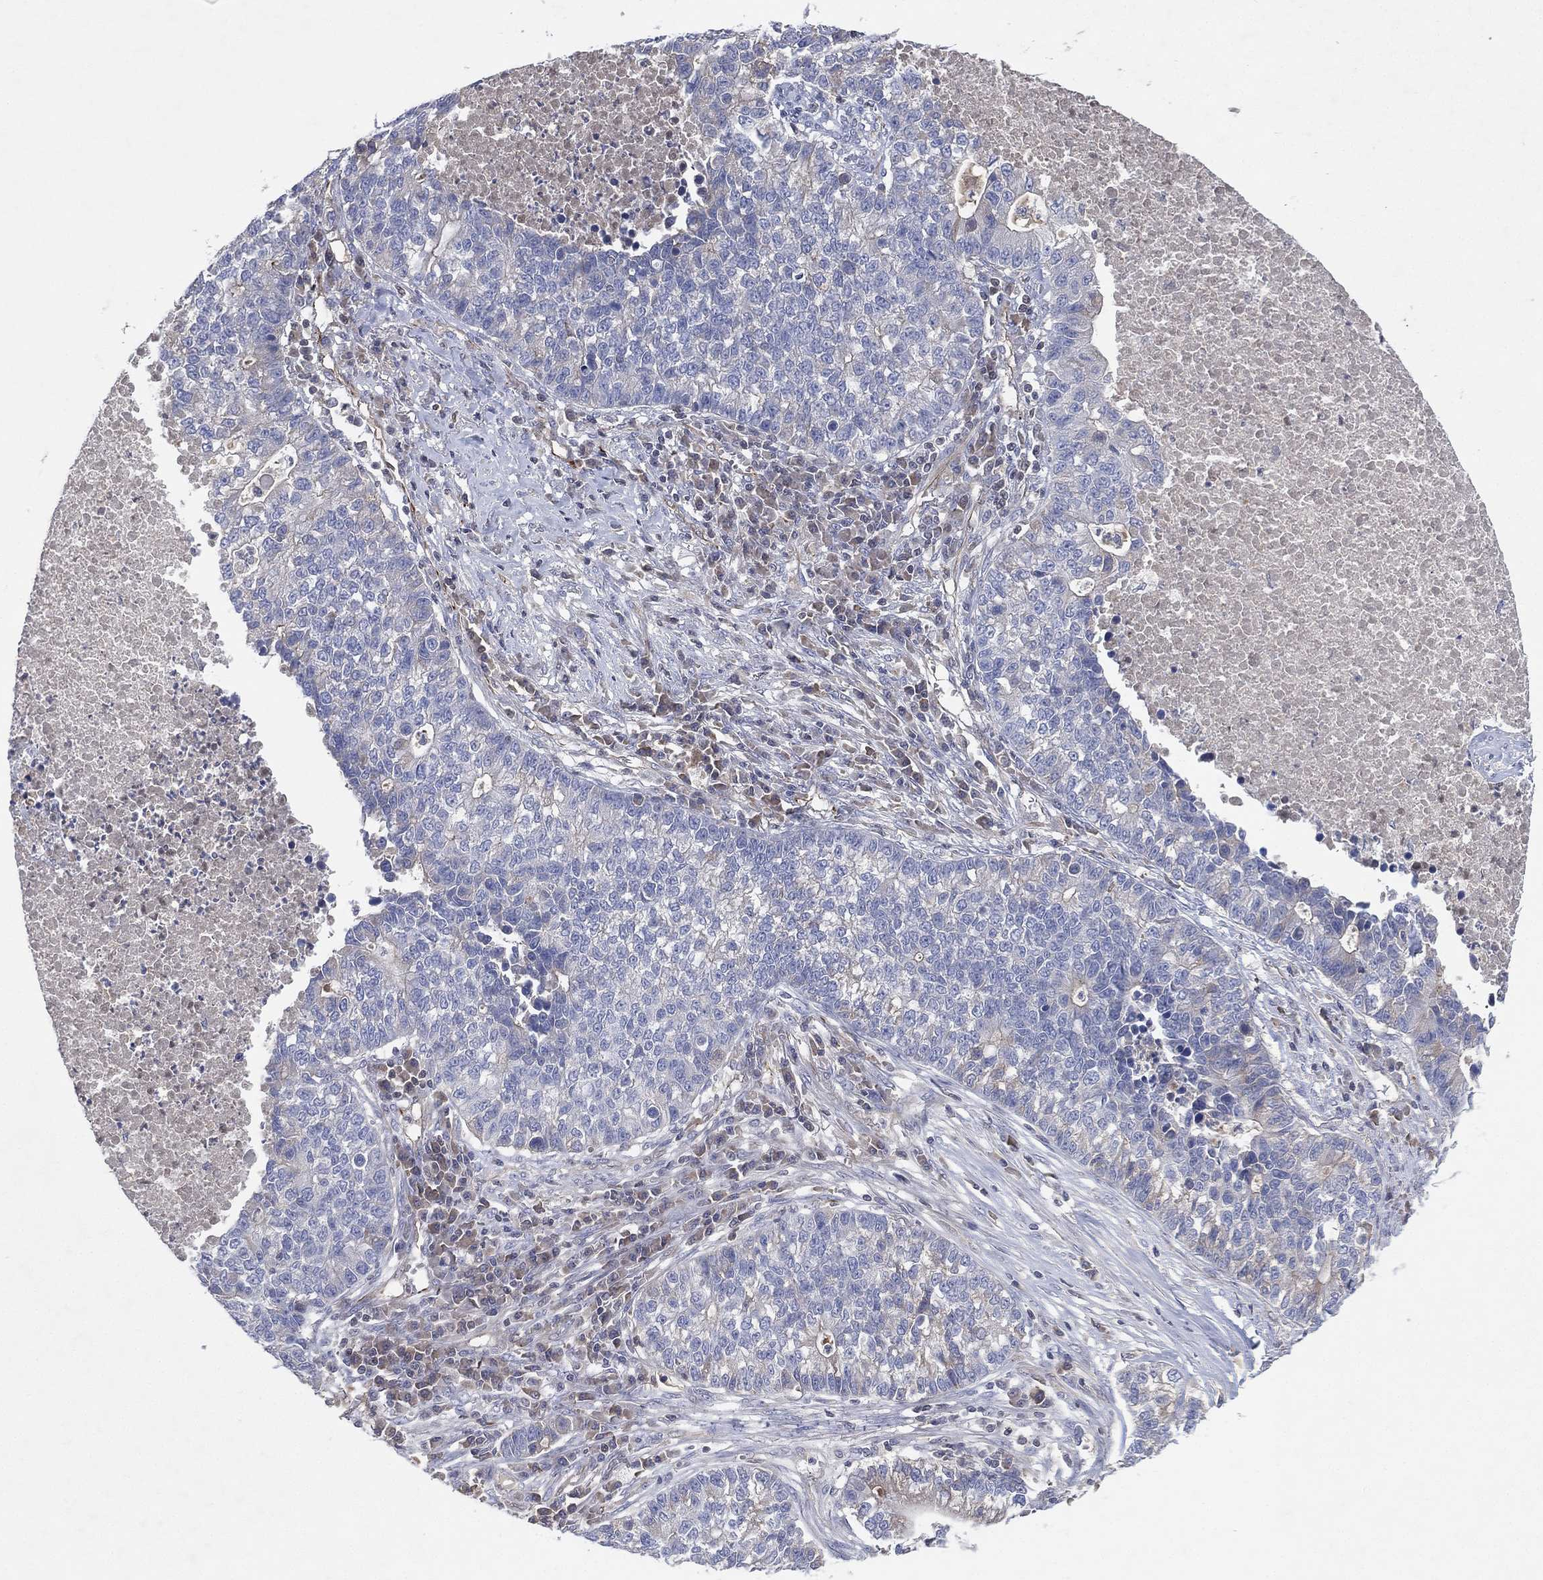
{"staining": {"intensity": "negative", "quantity": "none", "location": "none"}, "tissue": "lung cancer", "cell_type": "Tumor cells", "image_type": "cancer", "snomed": [{"axis": "morphology", "description": "Adenocarcinoma, NOS"}, {"axis": "topography", "description": "Lung"}], "caption": "This is an IHC image of adenocarcinoma (lung). There is no staining in tumor cells.", "gene": "FLI1", "patient": {"sex": "male", "age": 57}}